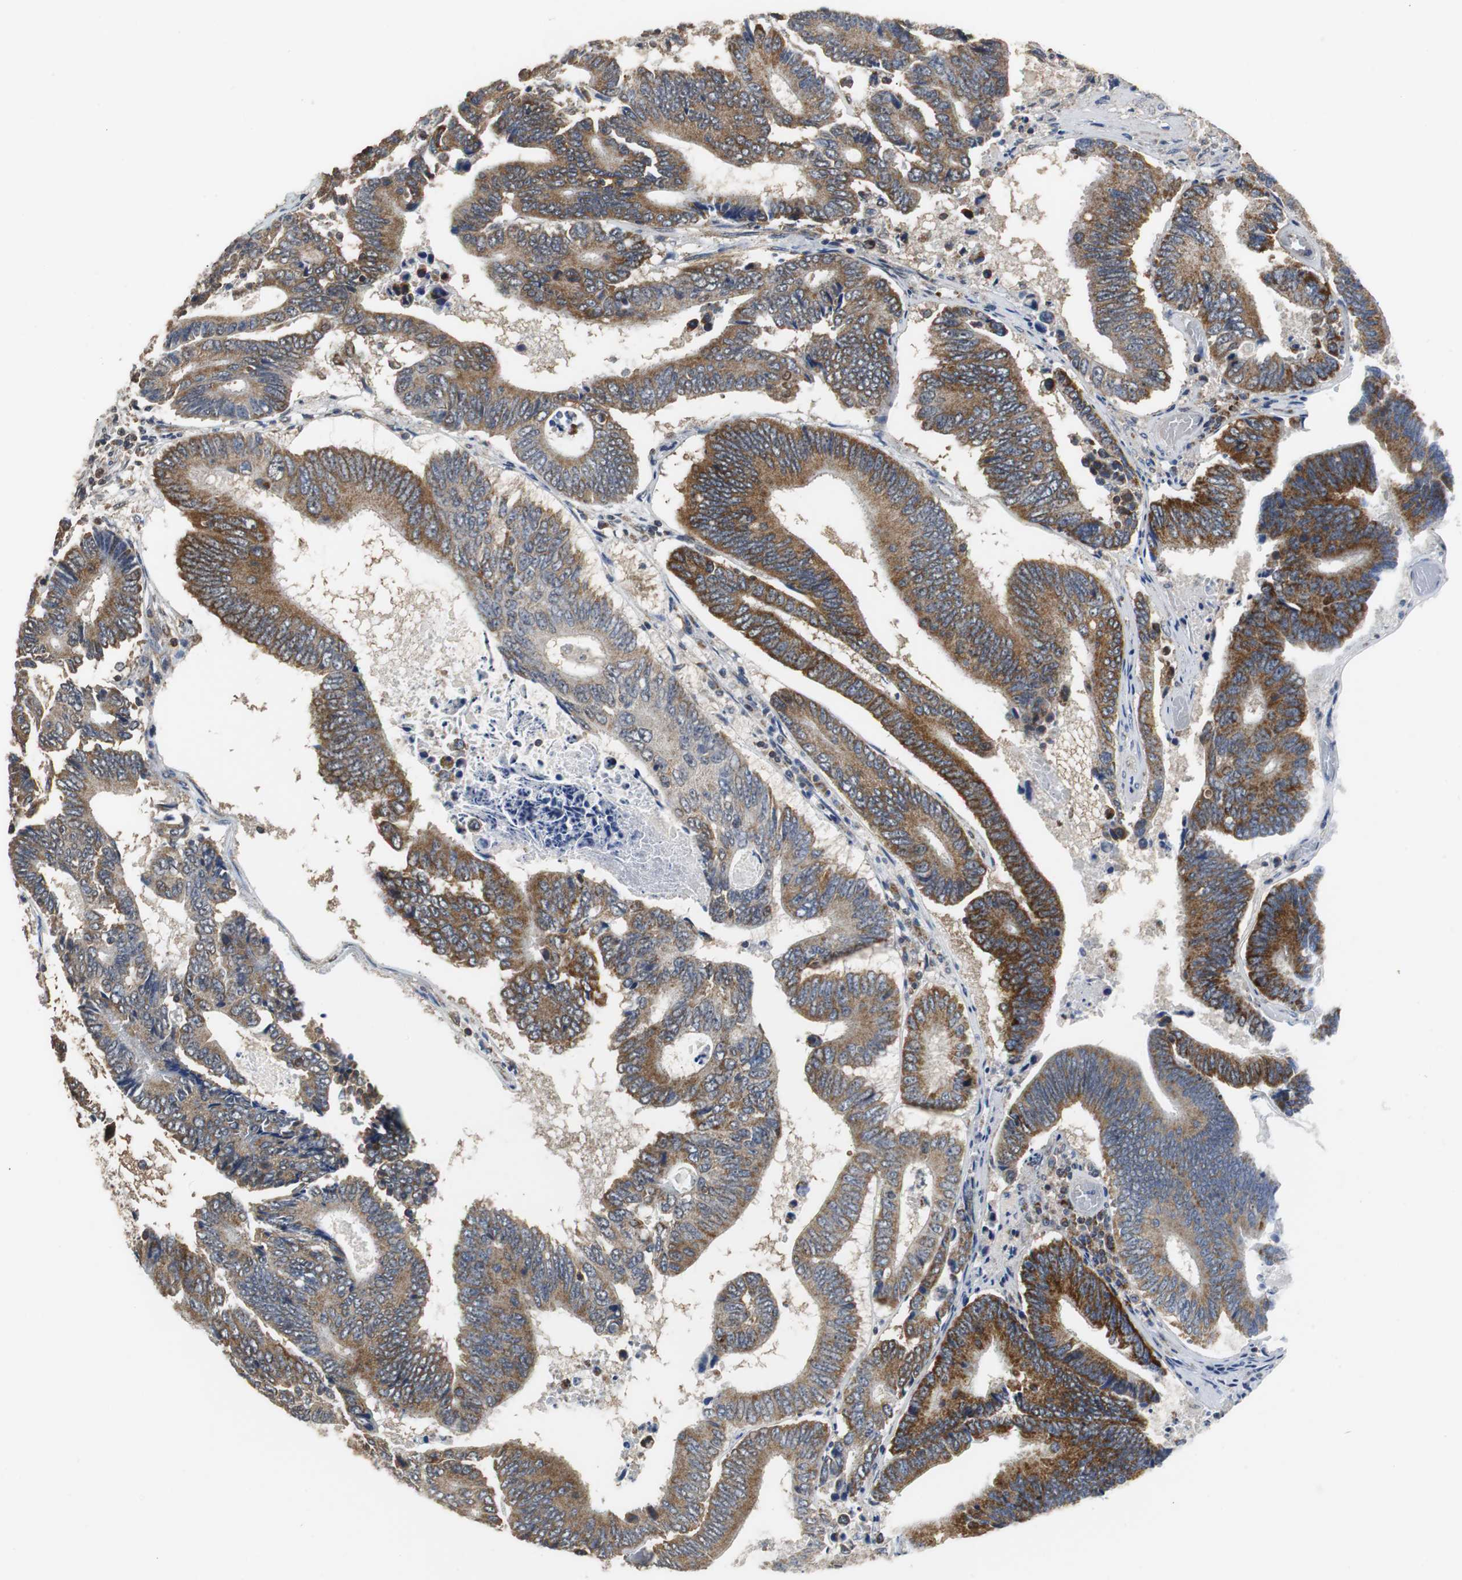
{"staining": {"intensity": "moderate", "quantity": "25%-75%", "location": "cytoplasmic/membranous"}, "tissue": "colorectal cancer", "cell_type": "Tumor cells", "image_type": "cancer", "snomed": [{"axis": "morphology", "description": "Adenocarcinoma, NOS"}, {"axis": "topography", "description": "Colon"}], "caption": "Moderate cytoplasmic/membranous expression is identified in about 25%-75% of tumor cells in colorectal cancer. (Brightfield microscopy of DAB IHC at high magnification).", "gene": "NNT", "patient": {"sex": "female", "age": 78}}